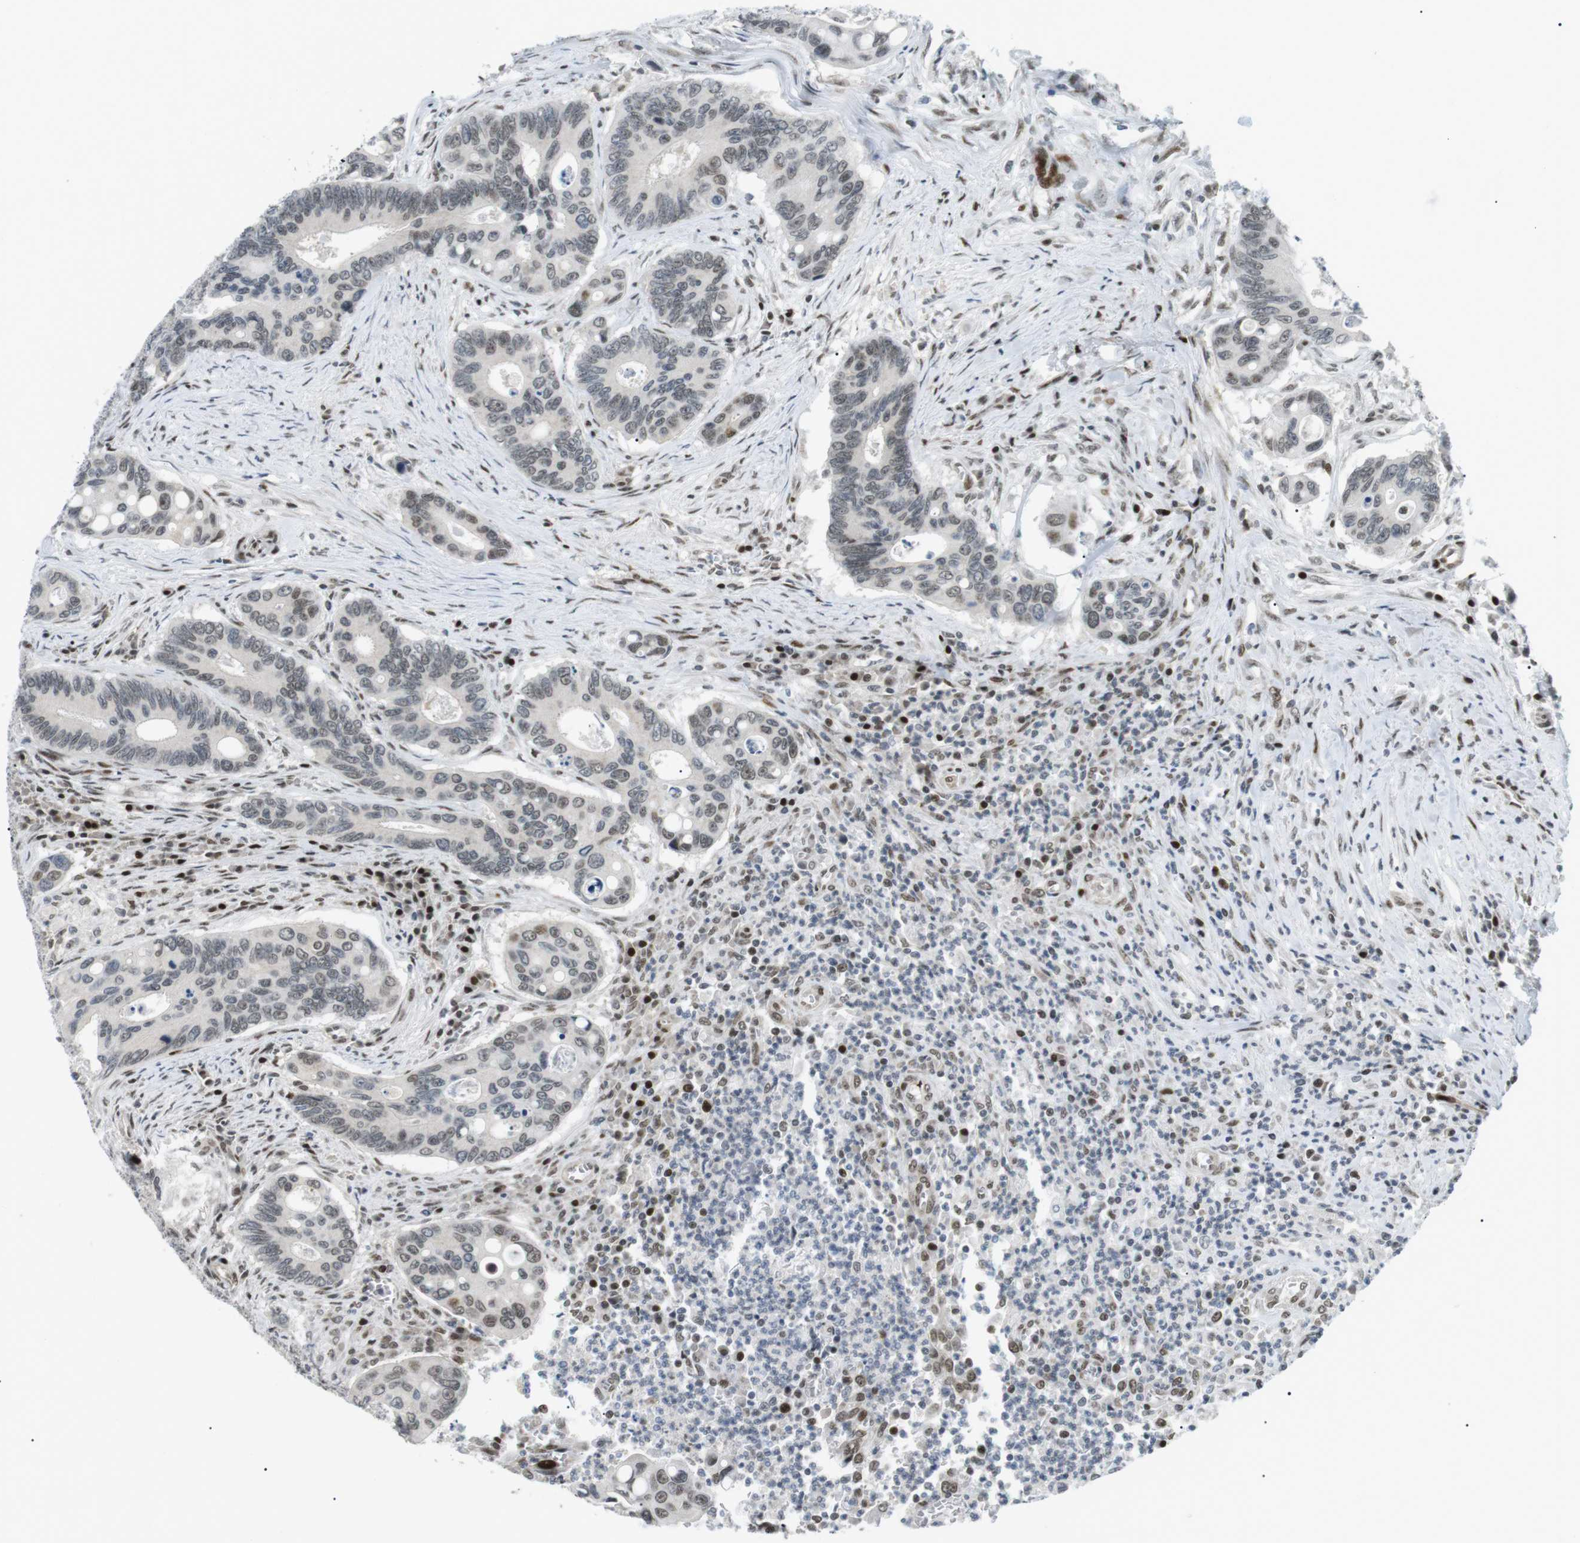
{"staining": {"intensity": "moderate", "quantity": "<25%", "location": "nuclear"}, "tissue": "colorectal cancer", "cell_type": "Tumor cells", "image_type": "cancer", "snomed": [{"axis": "morphology", "description": "Inflammation, NOS"}, {"axis": "morphology", "description": "Adenocarcinoma, NOS"}, {"axis": "topography", "description": "Colon"}], "caption": "Immunohistochemistry micrograph of adenocarcinoma (colorectal) stained for a protein (brown), which displays low levels of moderate nuclear positivity in about <25% of tumor cells.", "gene": "CDC27", "patient": {"sex": "male", "age": 72}}